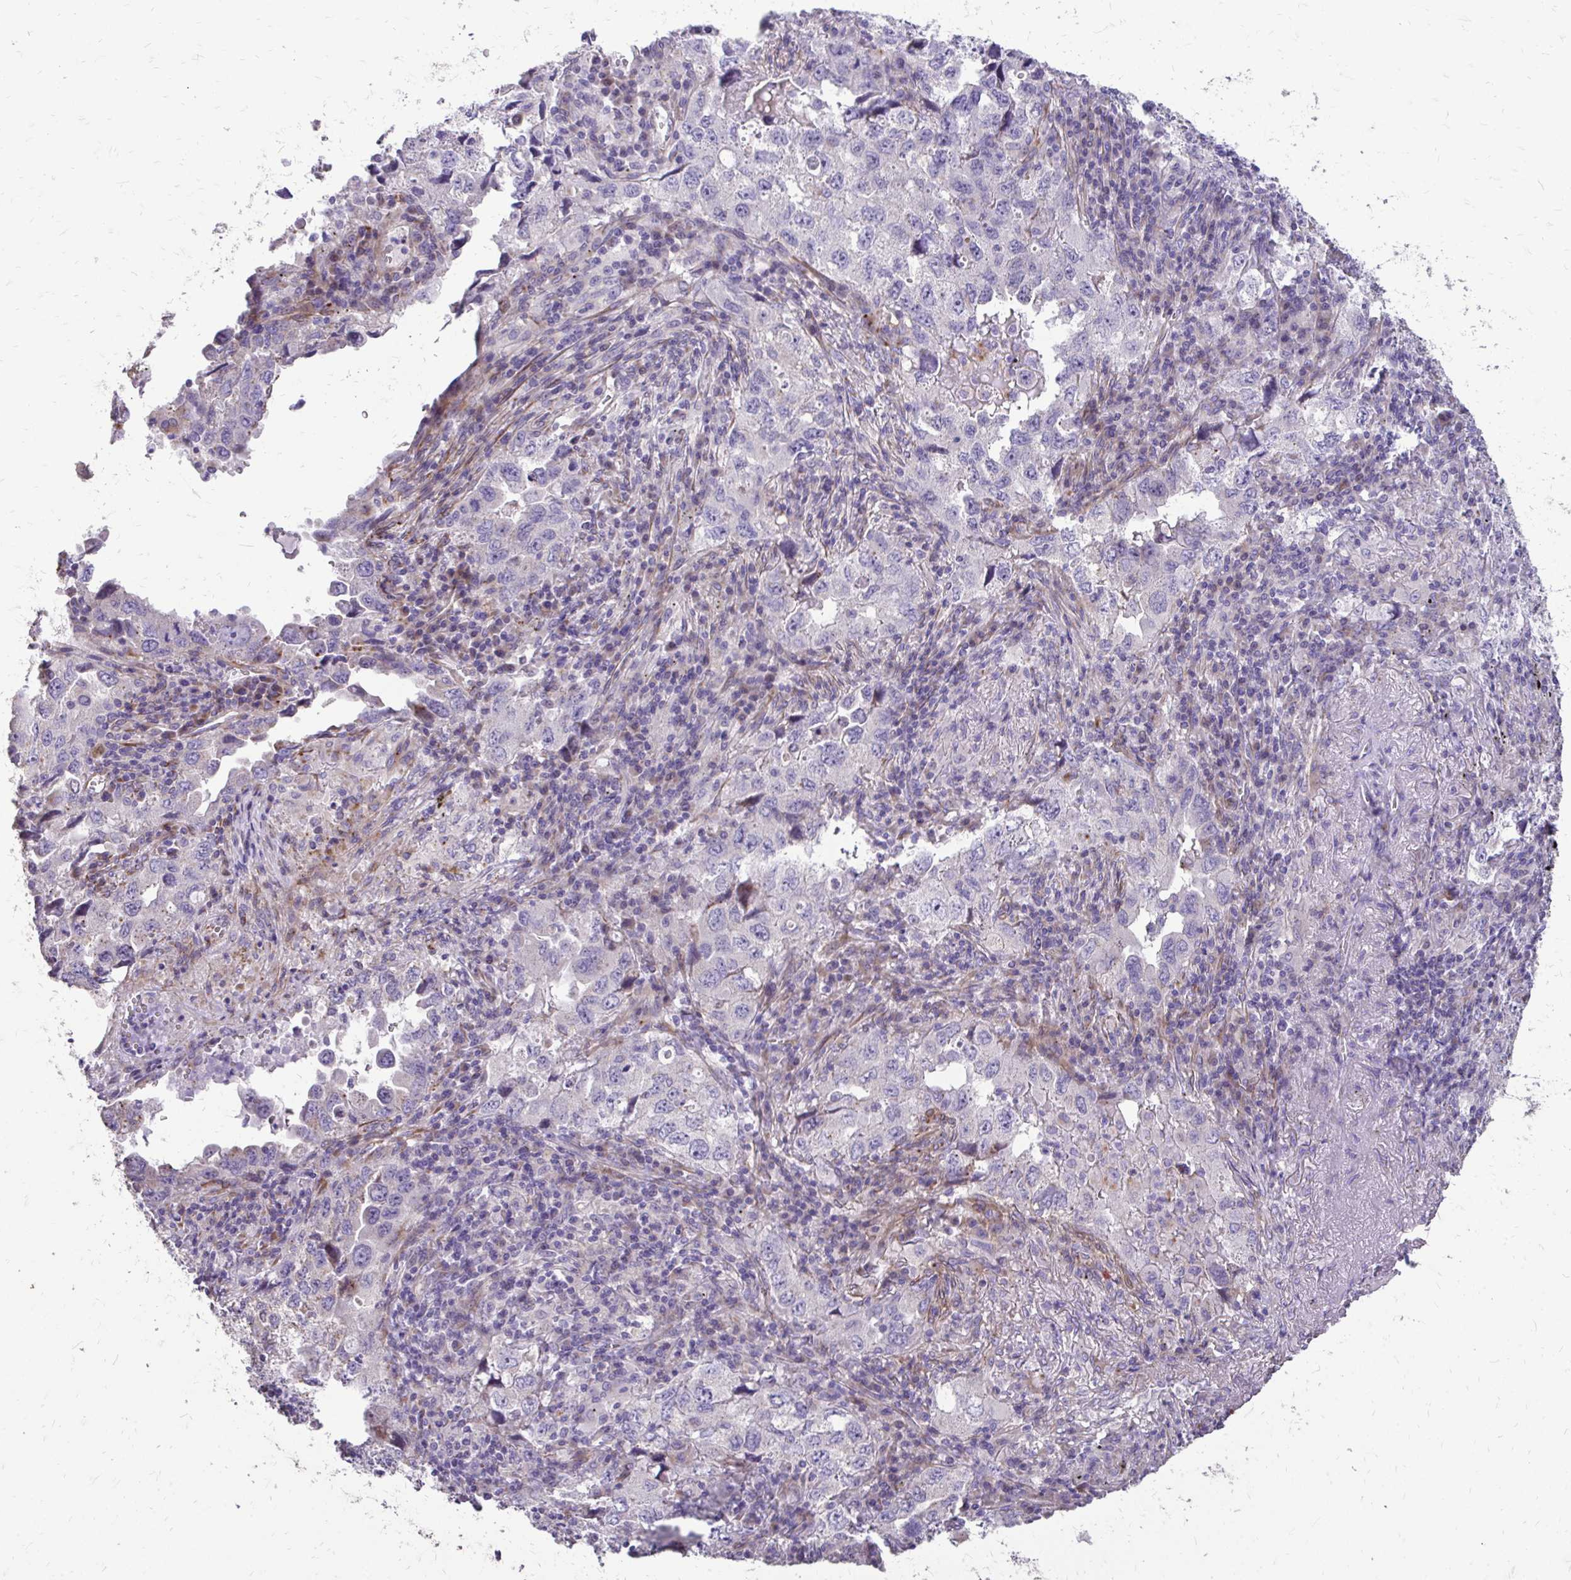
{"staining": {"intensity": "negative", "quantity": "none", "location": "none"}, "tissue": "lung cancer", "cell_type": "Tumor cells", "image_type": "cancer", "snomed": [{"axis": "morphology", "description": "Adenocarcinoma, NOS"}, {"axis": "topography", "description": "Lung"}], "caption": "This is a image of immunohistochemistry (IHC) staining of lung adenocarcinoma, which shows no positivity in tumor cells.", "gene": "MYORG", "patient": {"sex": "female", "age": 57}}